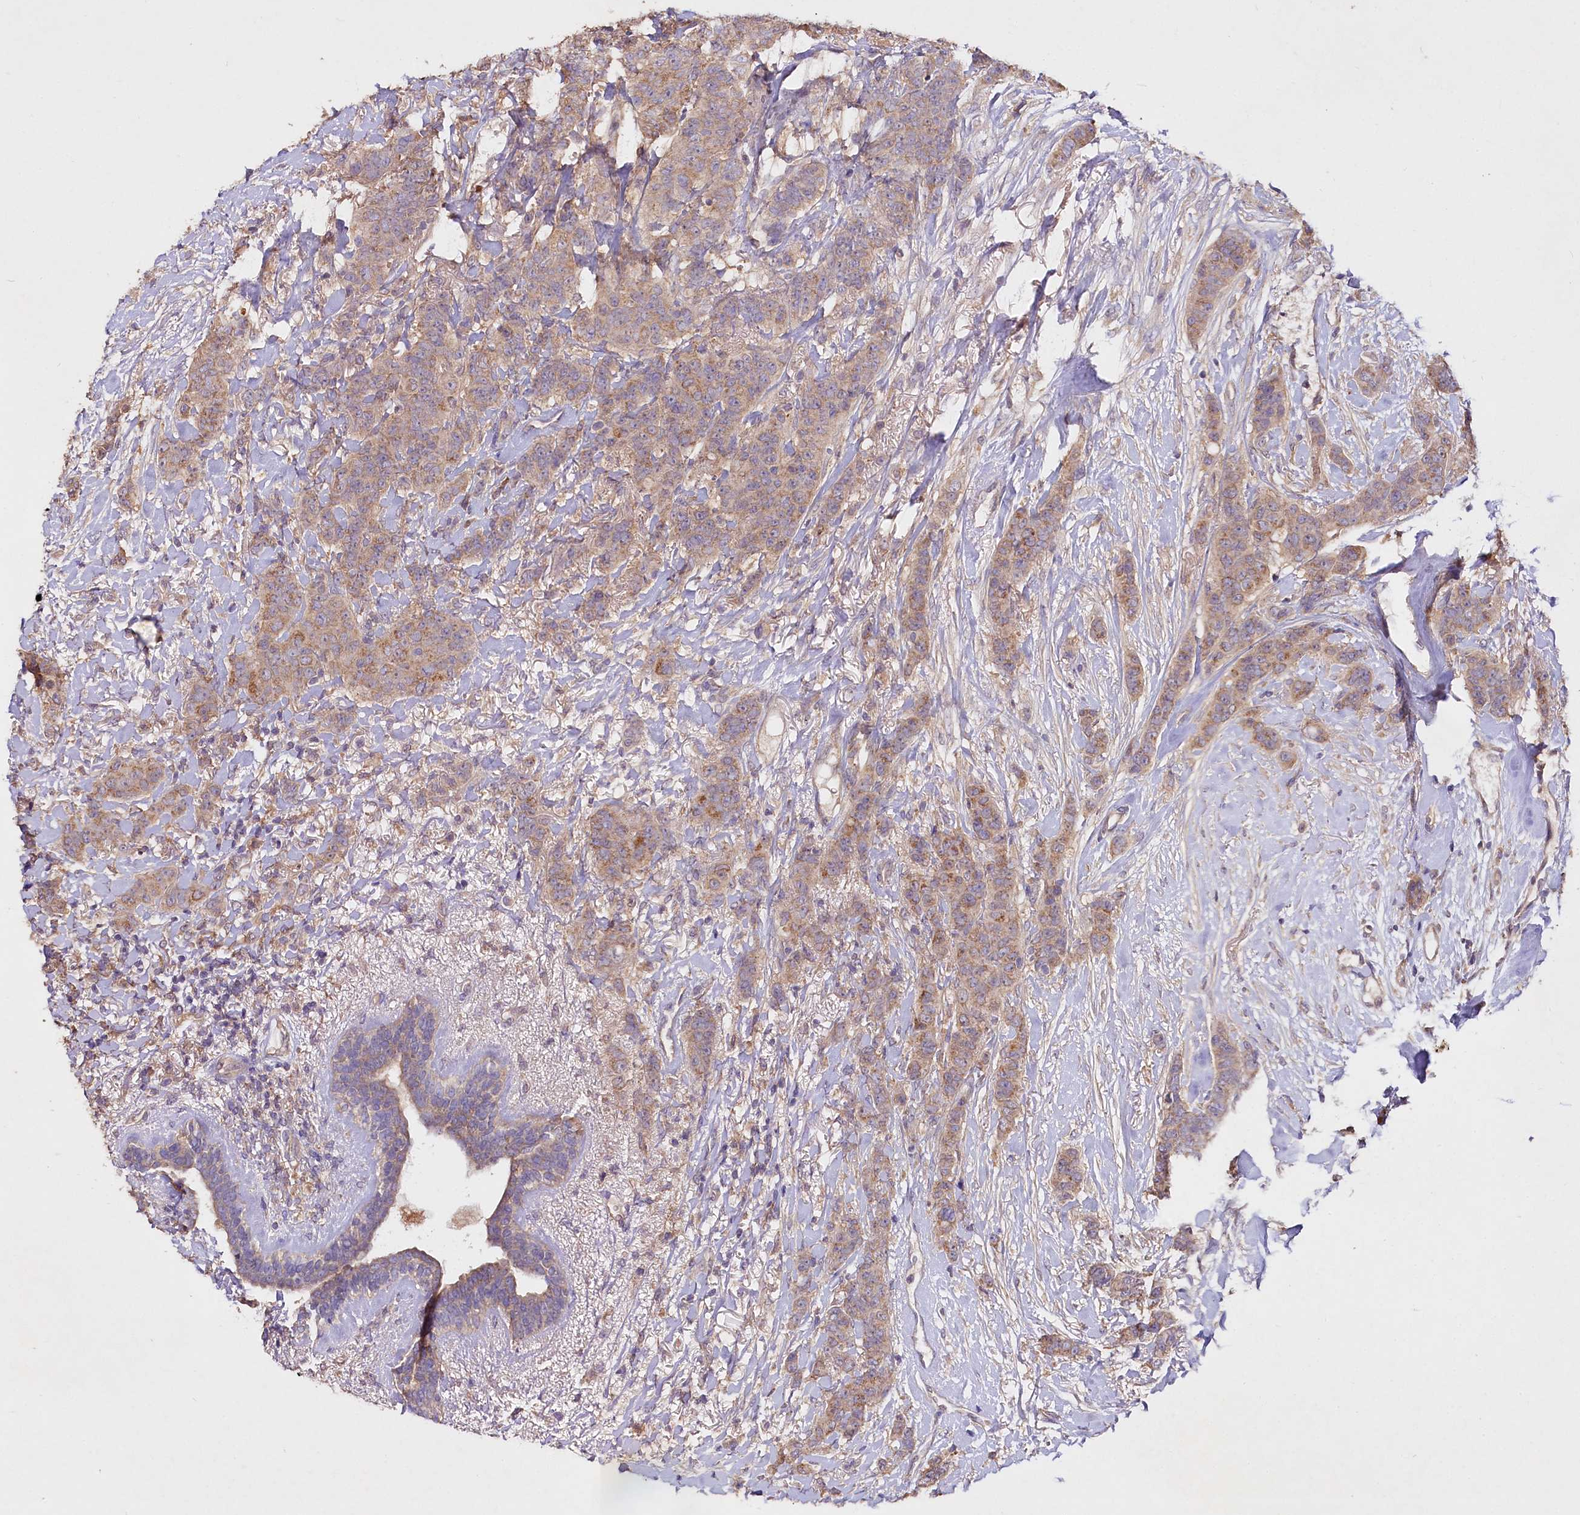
{"staining": {"intensity": "weak", "quantity": "25%-75%", "location": "cytoplasmic/membranous"}, "tissue": "breast cancer", "cell_type": "Tumor cells", "image_type": "cancer", "snomed": [{"axis": "morphology", "description": "Duct carcinoma"}, {"axis": "topography", "description": "Breast"}], "caption": "This histopathology image reveals immunohistochemistry staining of invasive ductal carcinoma (breast), with low weak cytoplasmic/membranous positivity in approximately 25%-75% of tumor cells.", "gene": "ETFBKMT", "patient": {"sex": "female", "age": 40}}